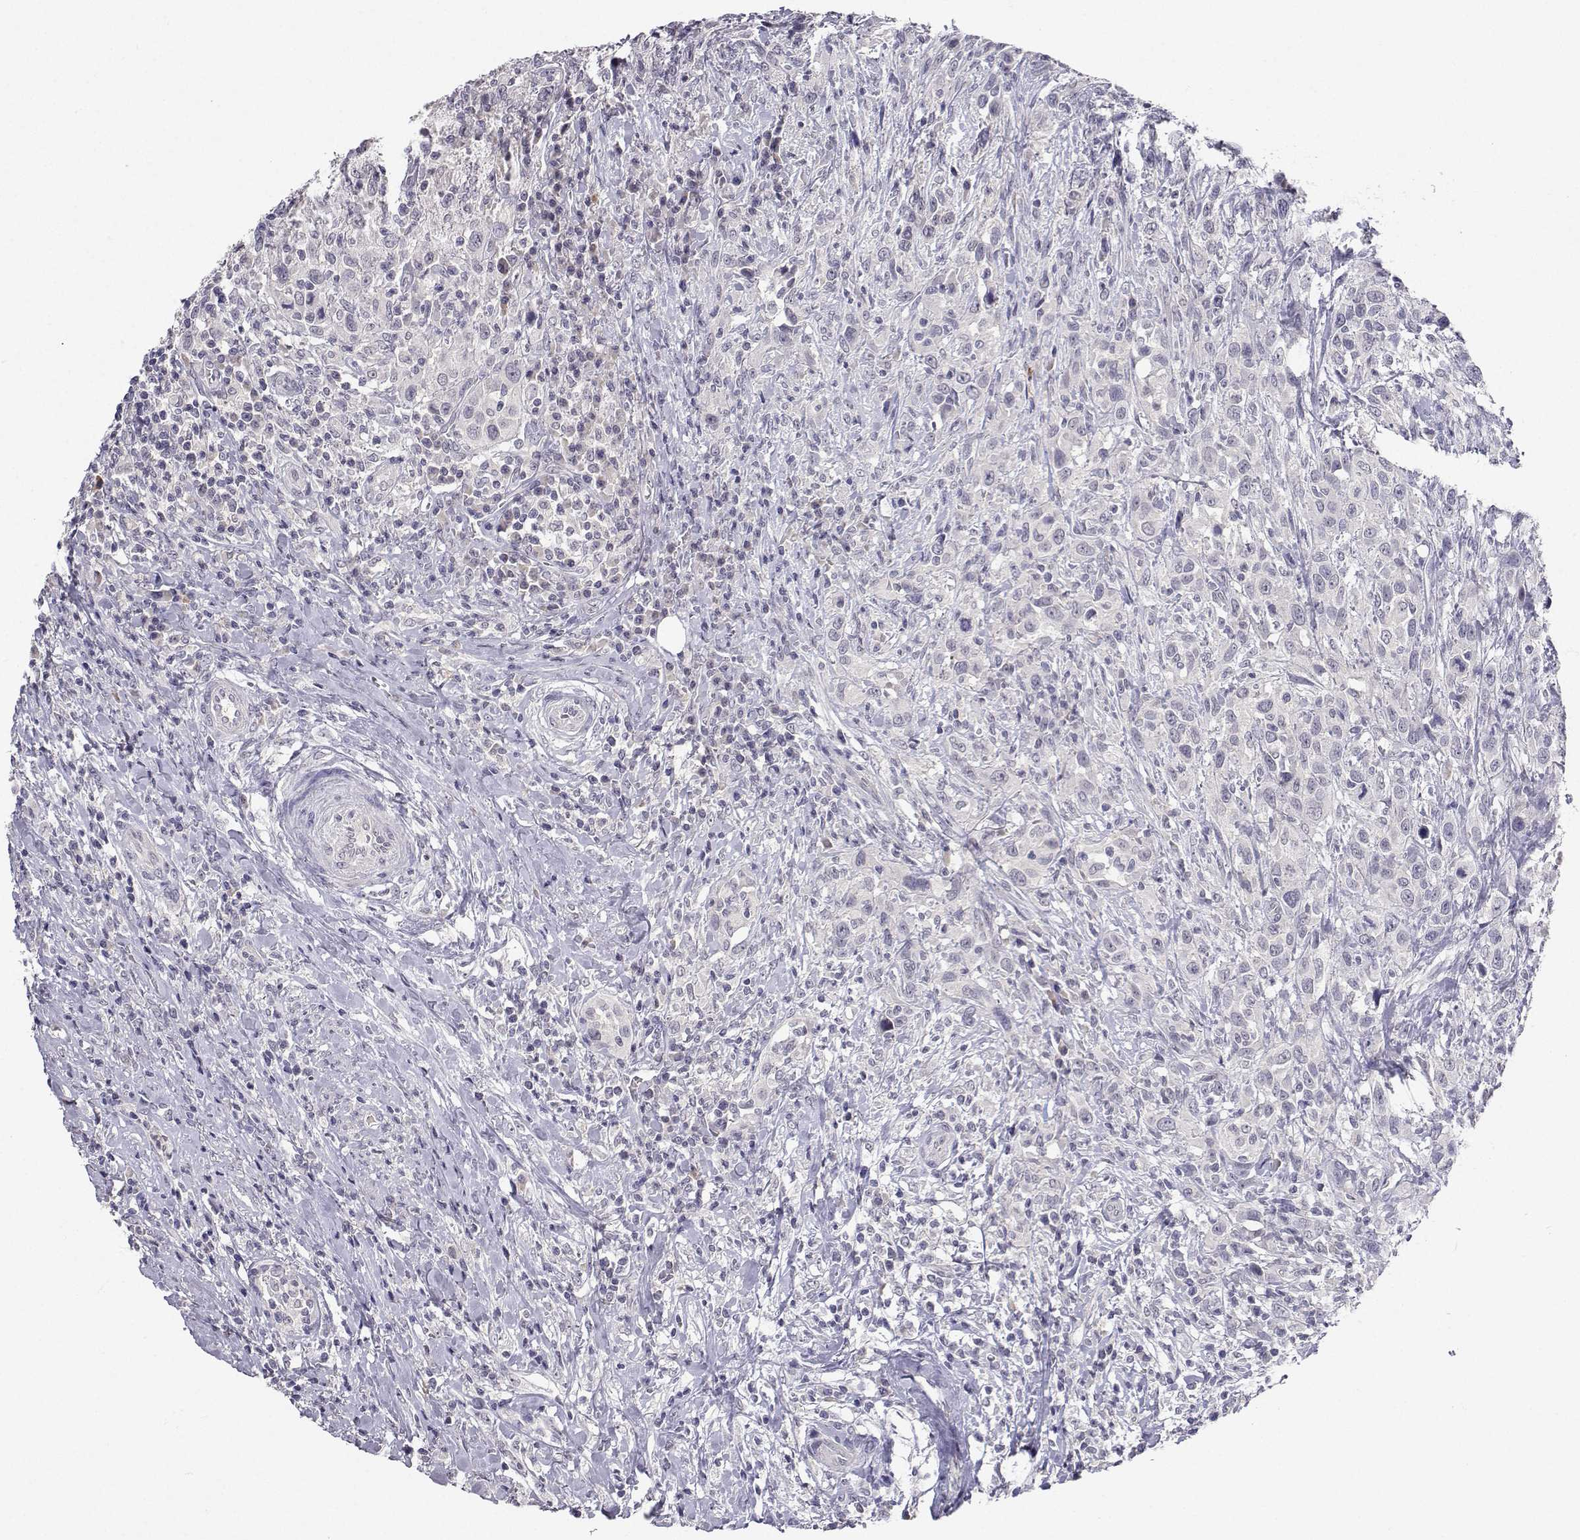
{"staining": {"intensity": "negative", "quantity": "none", "location": "none"}, "tissue": "urothelial cancer", "cell_type": "Tumor cells", "image_type": "cancer", "snomed": [{"axis": "morphology", "description": "Urothelial carcinoma, NOS"}, {"axis": "morphology", "description": "Urothelial carcinoma, High grade"}, {"axis": "topography", "description": "Urinary bladder"}], "caption": "This is an immunohistochemistry image of human high-grade urothelial carcinoma. There is no staining in tumor cells.", "gene": "SLC6A3", "patient": {"sex": "female", "age": 64}}